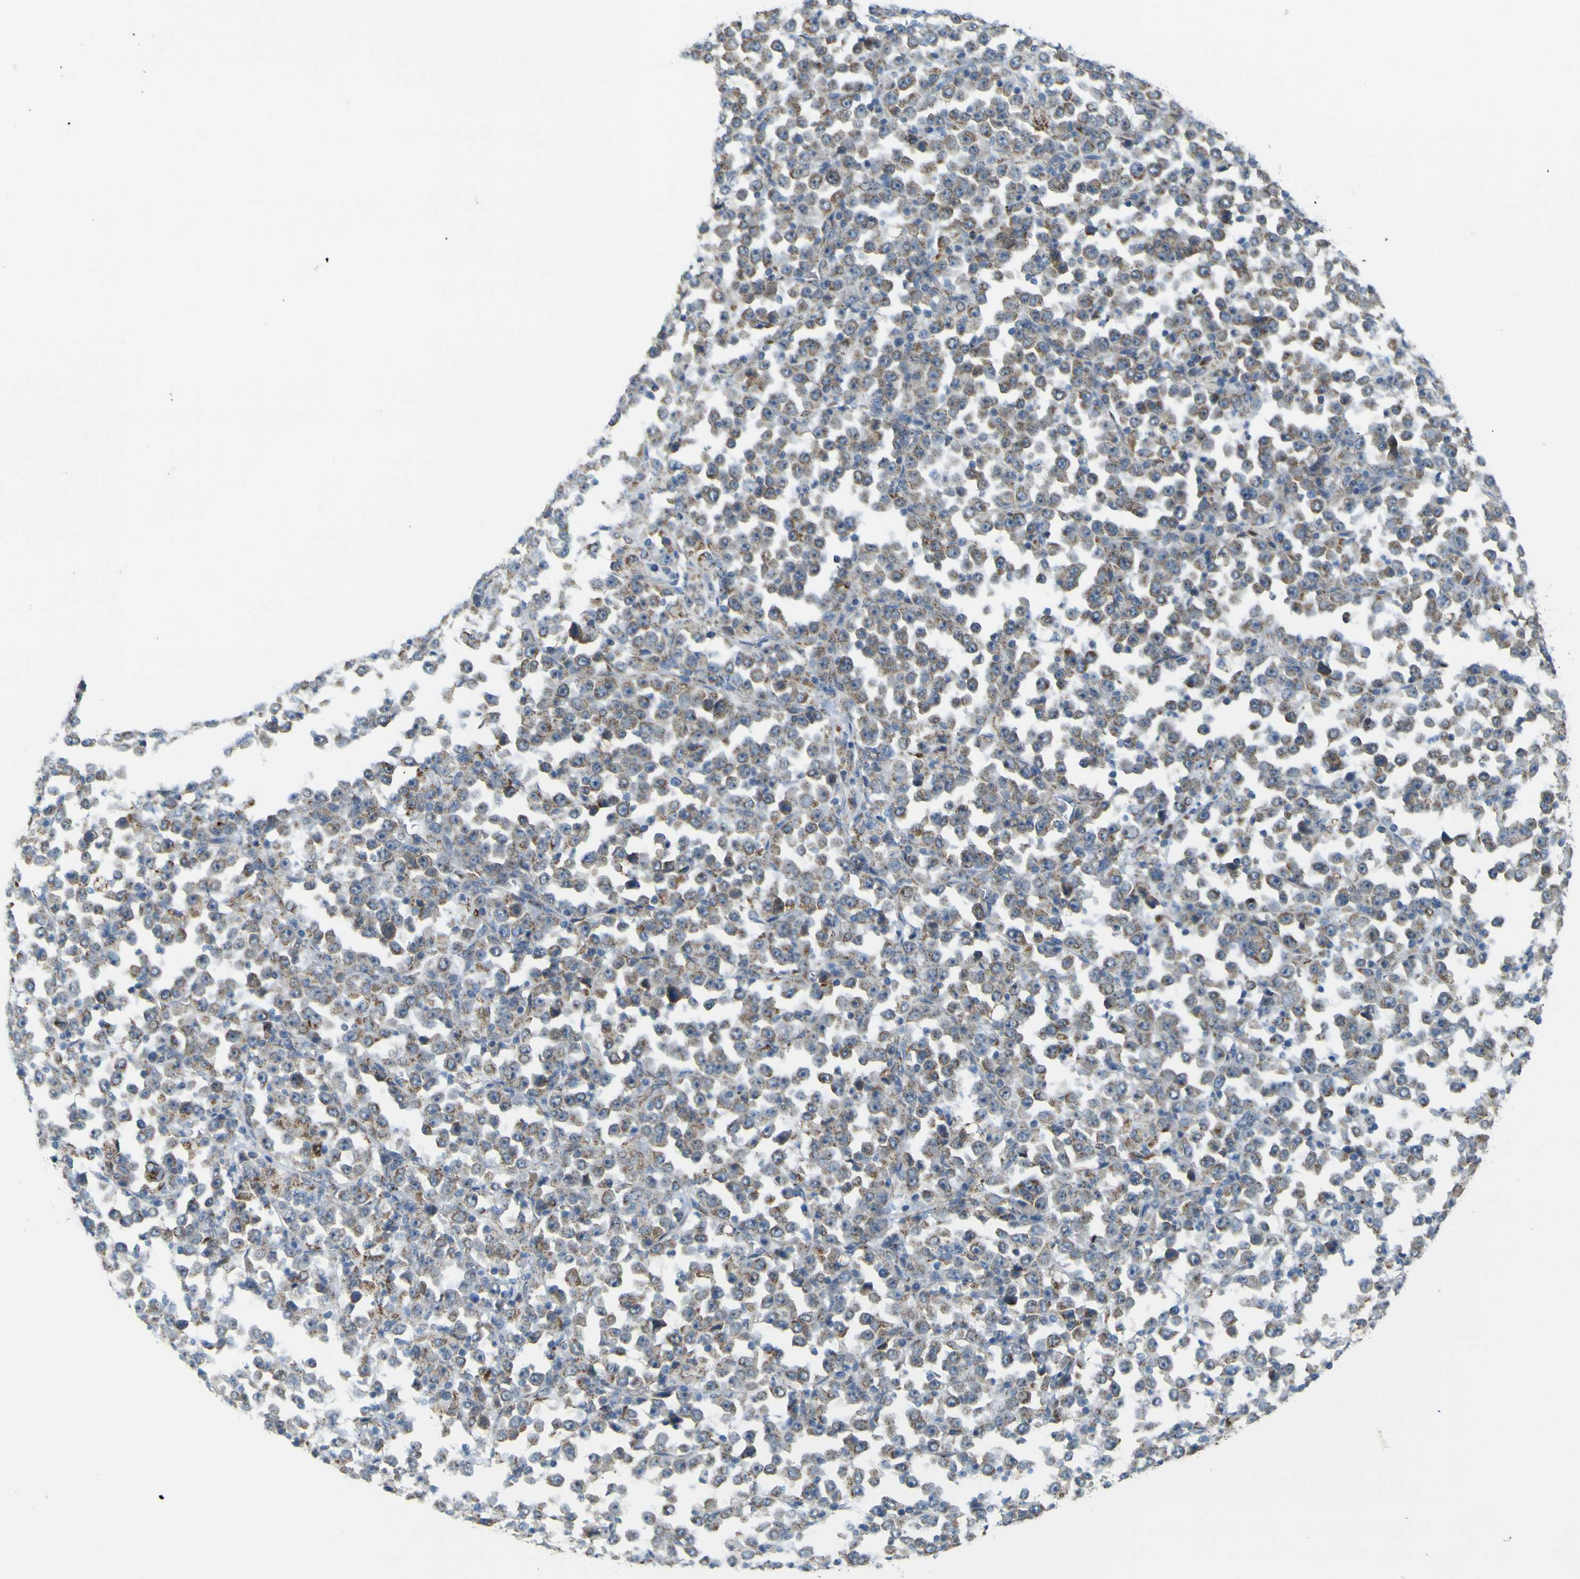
{"staining": {"intensity": "moderate", "quantity": "25%-75%", "location": "cytoplasmic/membranous"}, "tissue": "stomach cancer", "cell_type": "Tumor cells", "image_type": "cancer", "snomed": [{"axis": "morphology", "description": "Normal tissue, NOS"}, {"axis": "morphology", "description": "Adenocarcinoma, NOS"}, {"axis": "topography", "description": "Stomach, upper"}, {"axis": "topography", "description": "Stomach"}], "caption": "This is a photomicrograph of IHC staining of stomach adenocarcinoma, which shows moderate expression in the cytoplasmic/membranous of tumor cells.", "gene": "ACBD5", "patient": {"sex": "male", "age": 59}}